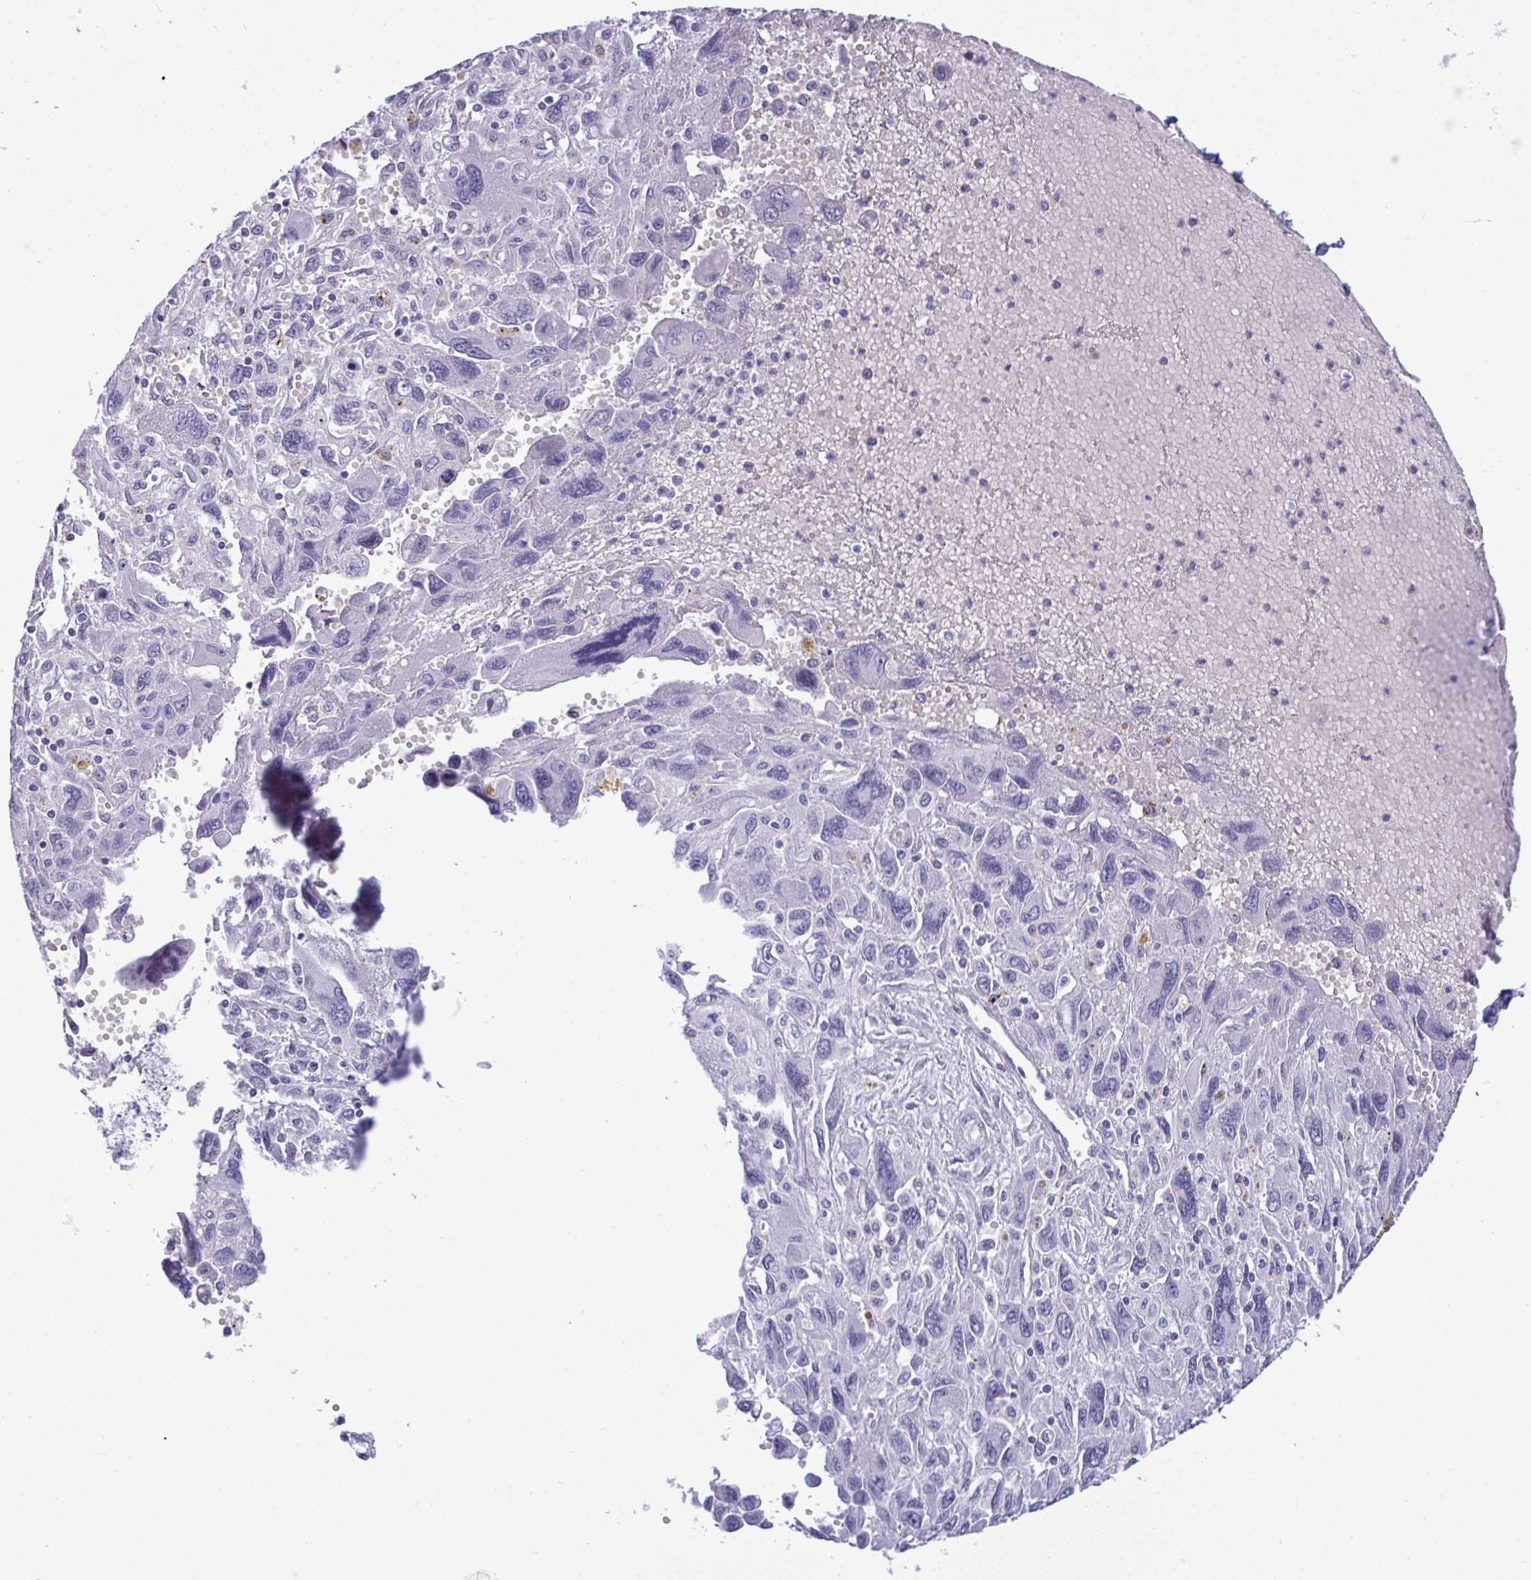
{"staining": {"intensity": "negative", "quantity": "none", "location": "none"}, "tissue": "pancreatic cancer", "cell_type": "Tumor cells", "image_type": "cancer", "snomed": [{"axis": "morphology", "description": "Adenocarcinoma, NOS"}, {"axis": "topography", "description": "Pancreas"}], "caption": "Micrograph shows no protein expression in tumor cells of pancreatic adenocarcinoma tissue.", "gene": "YBX2", "patient": {"sex": "female", "age": 47}}